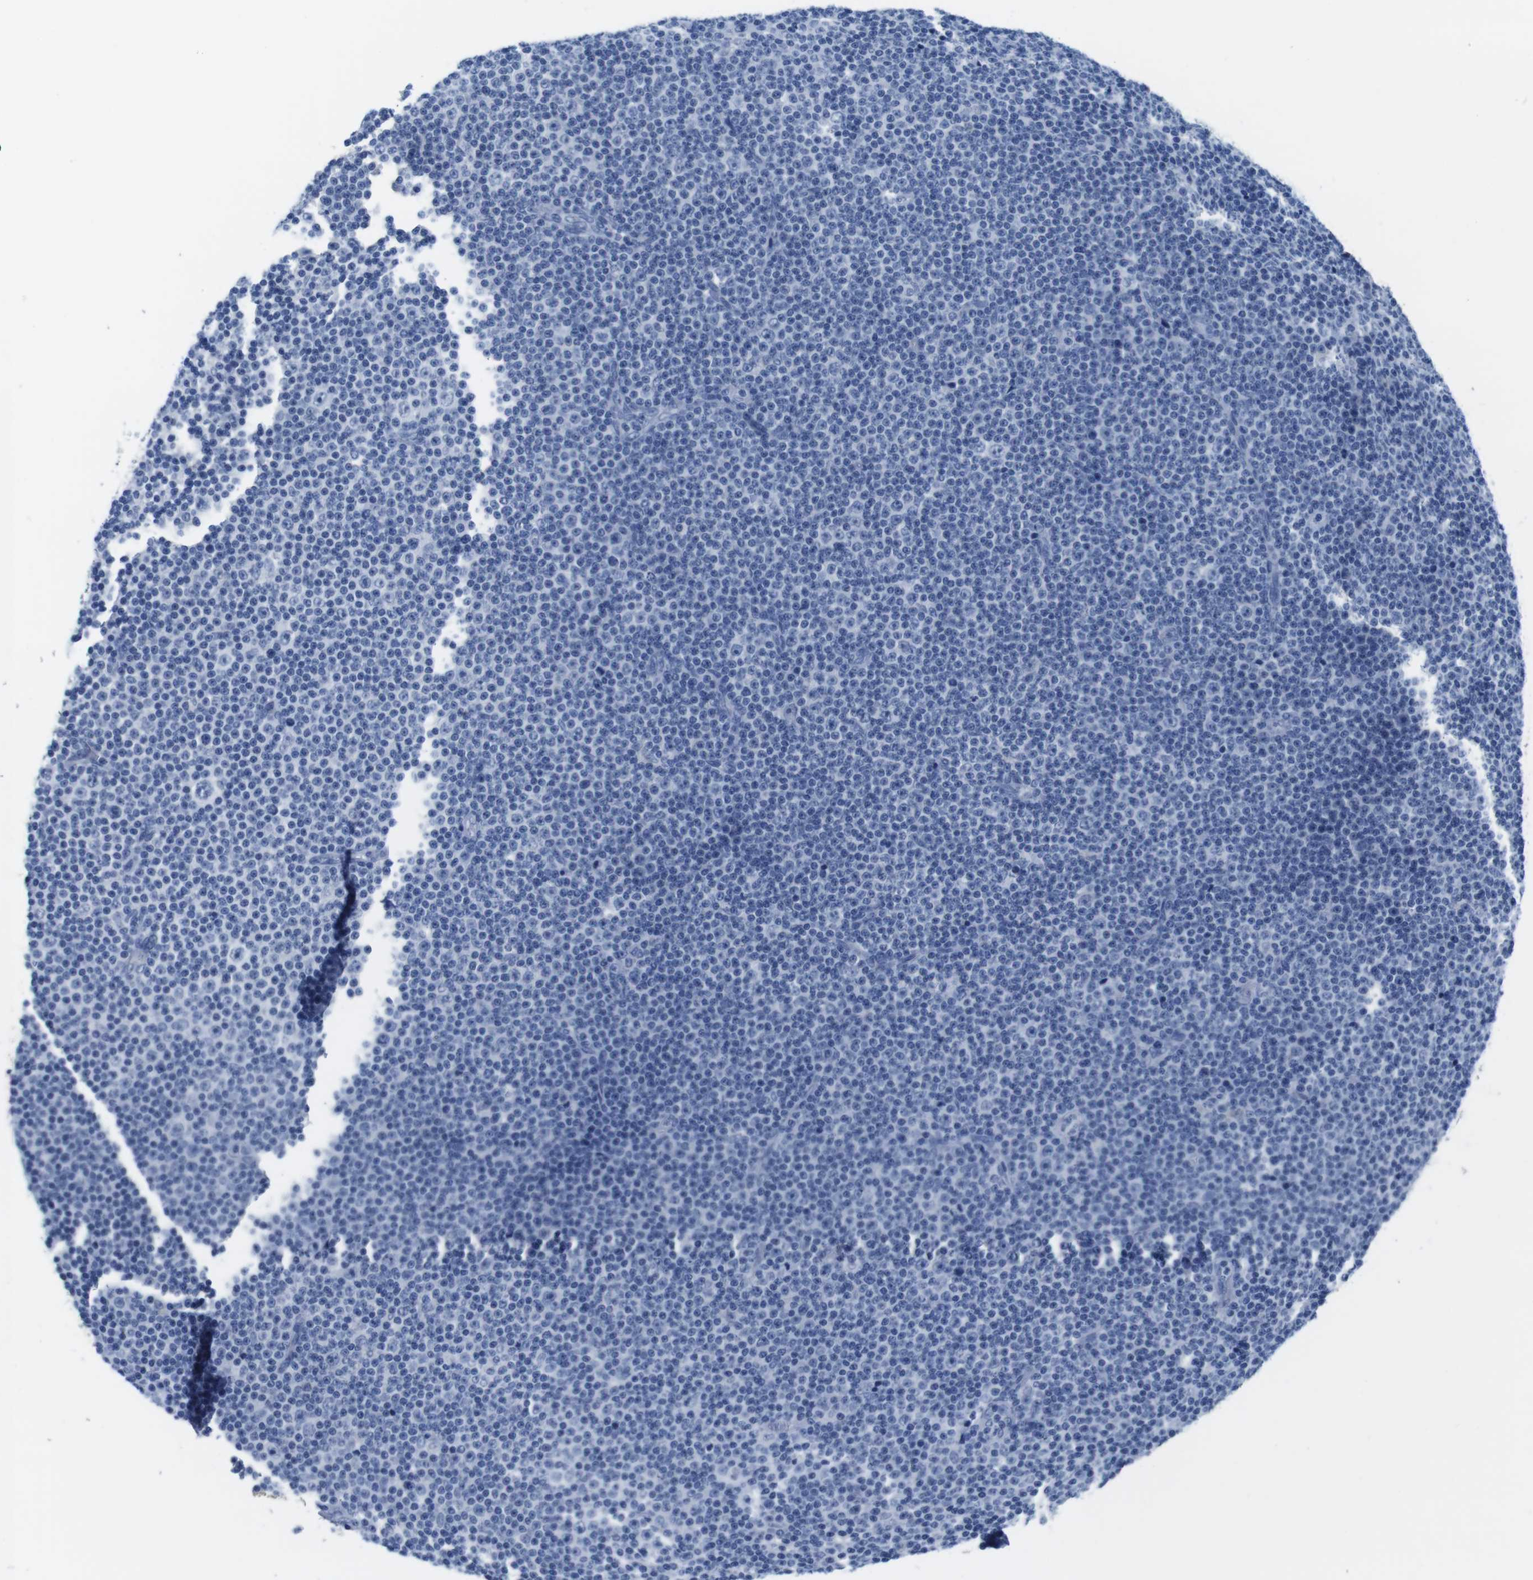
{"staining": {"intensity": "negative", "quantity": "none", "location": "none"}, "tissue": "lymphoma", "cell_type": "Tumor cells", "image_type": "cancer", "snomed": [{"axis": "morphology", "description": "Malignant lymphoma, non-Hodgkin's type, Low grade"}, {"axis": "topography", "description": "Lymph node"}], "caption": "DAB immunohistochemical staining of lymphoma reveals no significant expression in tumor cells.", "gene": "MAP6", "patient": {"sex": "female", "age": 67}}